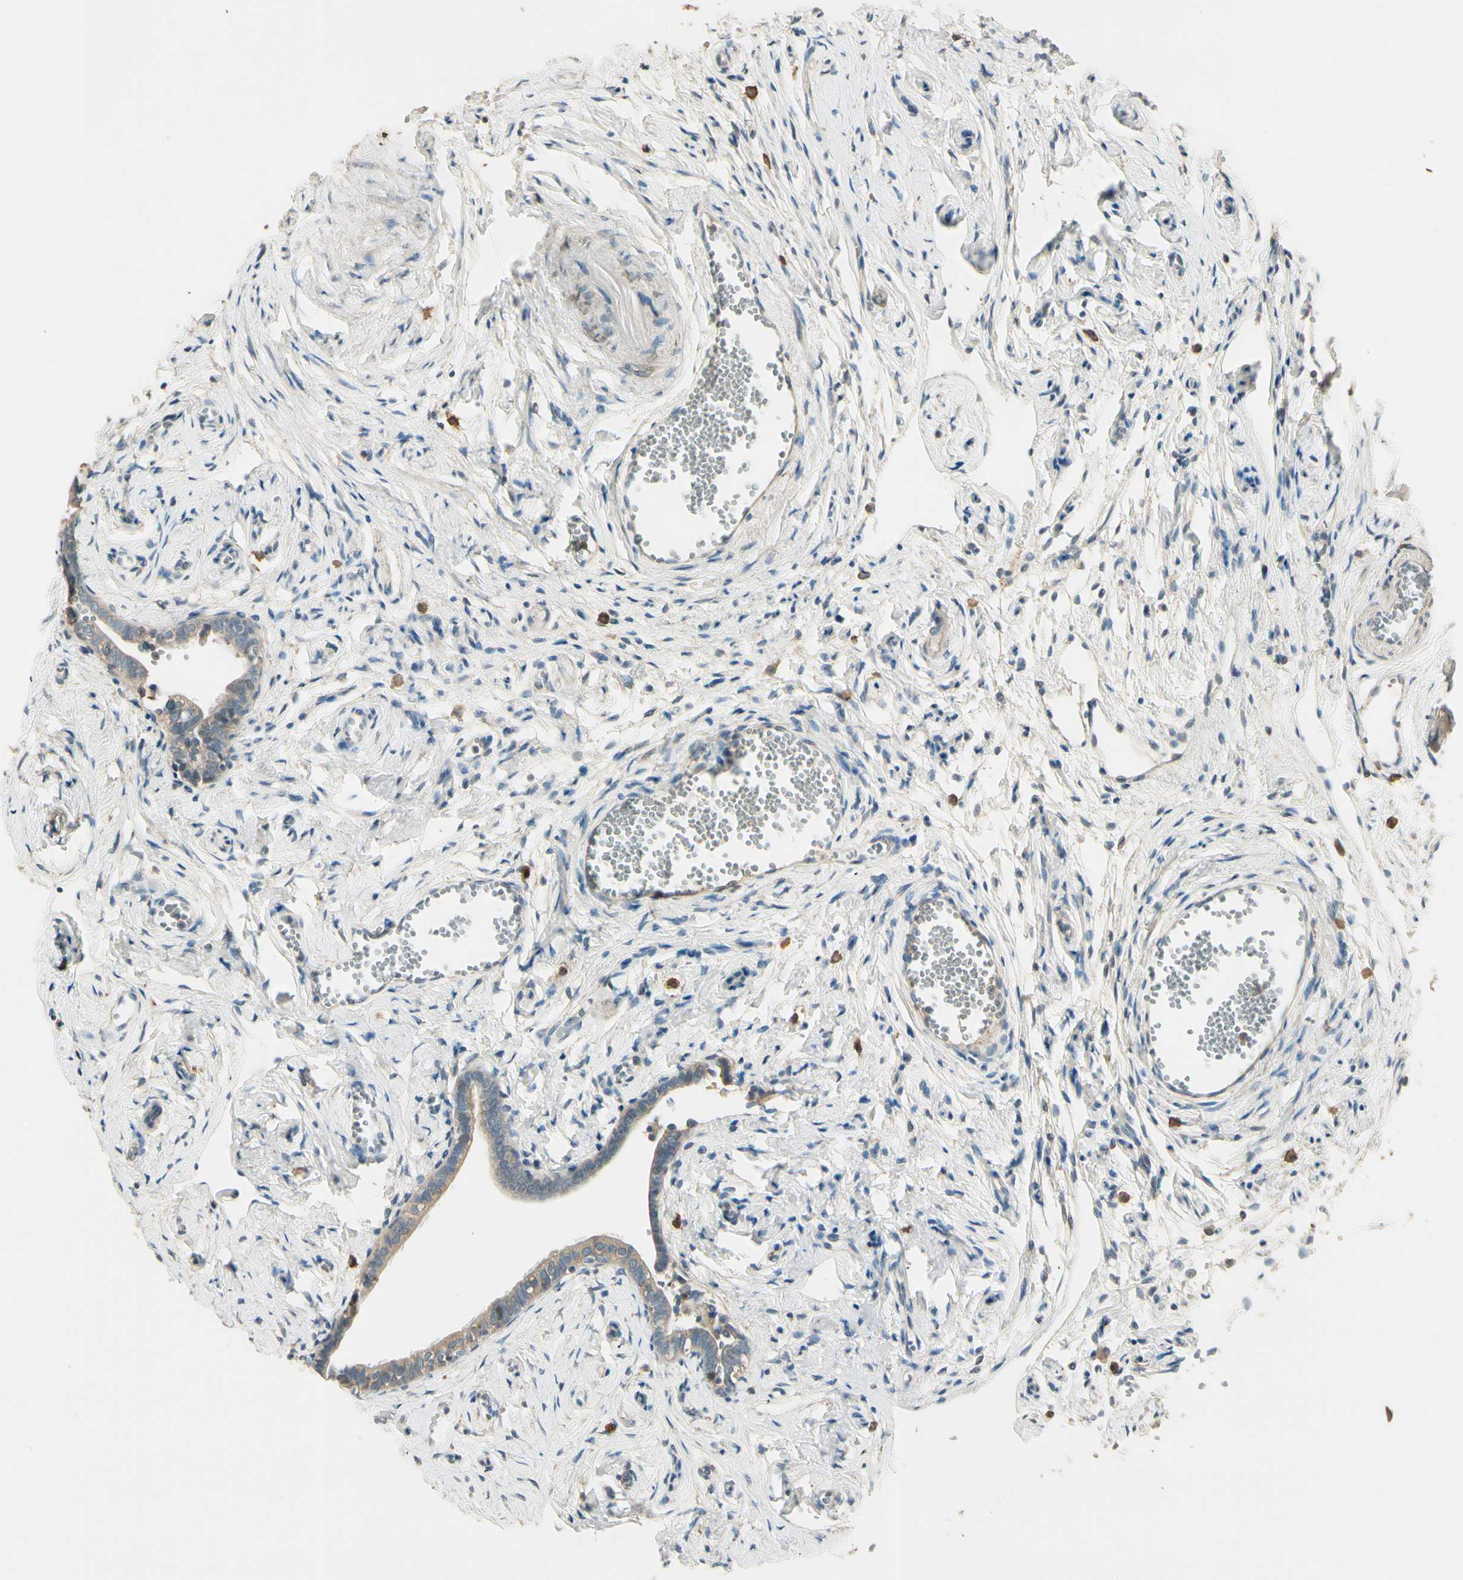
{"staining": {"intensity": "weak", "quantity": ">75%", "location": "cytoplasmic/membranous"}, "tissue": "fallopian tube", "cell_type": "Glandular cells", "image_type": "normal", "snomed": [{"axis": "morphology", "description": "Normal tissue, NOS"}, {"axis": "topography", "description": "Fallopian tube"}], "caption": "Glandular cells reveal low levels of weak cytoplasmic/membranous expression in about >75% of cells in unremarkable fallopian tube. (DAB (3,3'-diaminobenzidine) = brown stain, brightfield microscopy at high magnification).", "gene": "PLXNA1", "patient": {"sex": "female", "age": 71}}